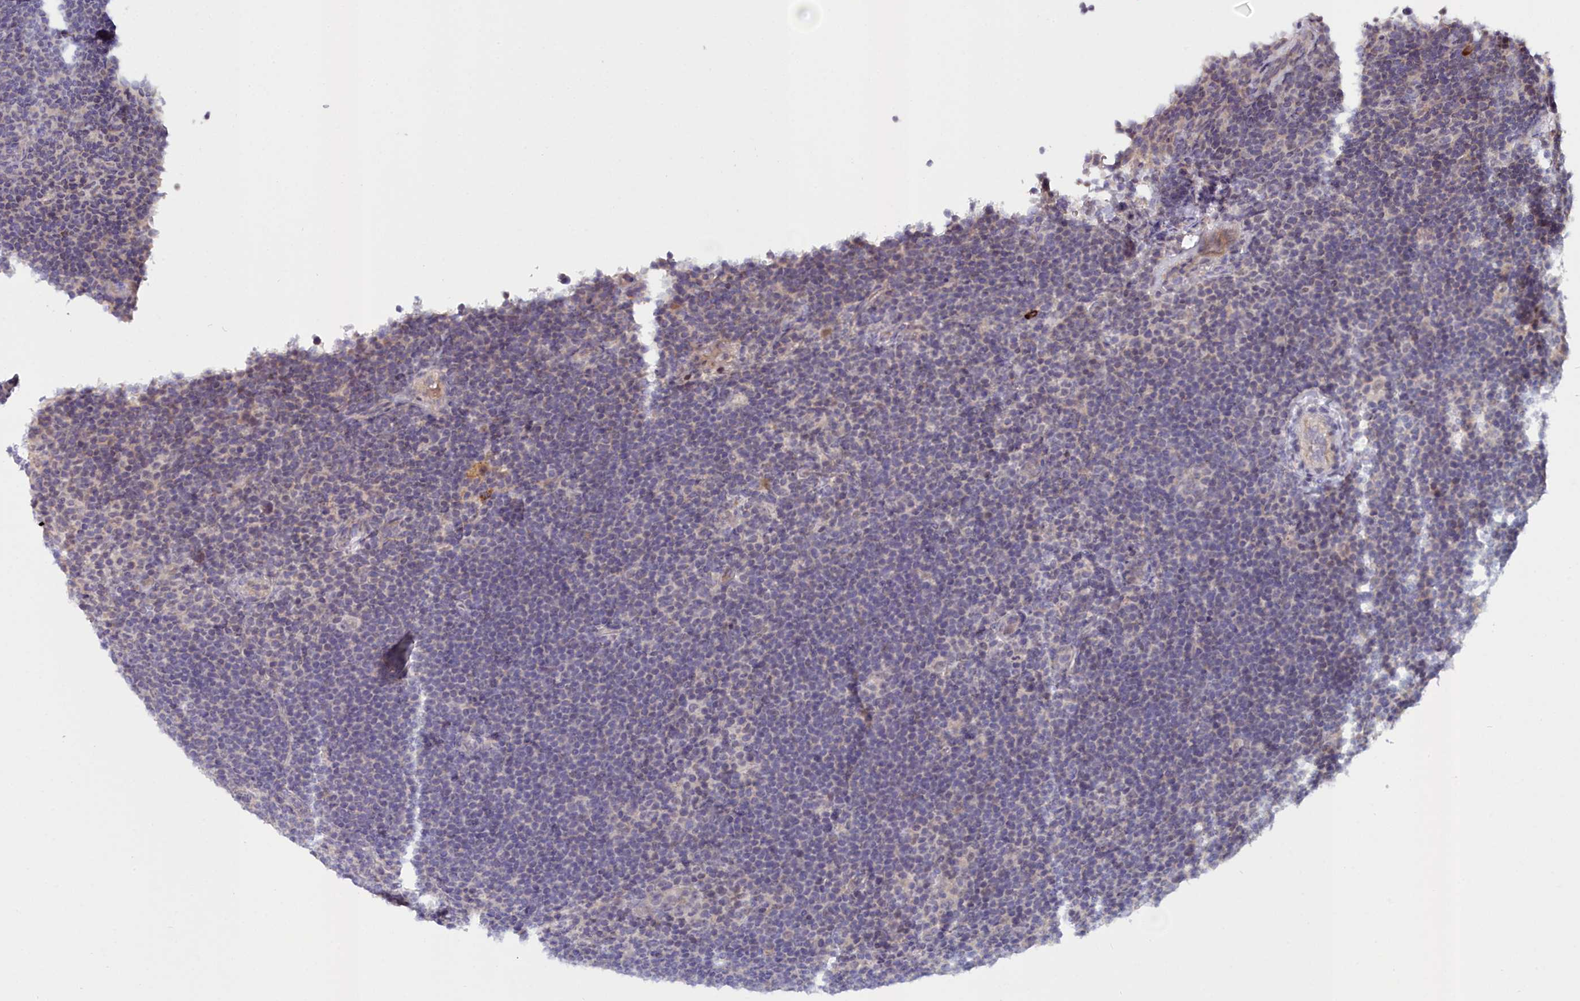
{"staining": {"intensity": "negative", "quantity": "none", "location": "none"}, "tissue": "lymphoma", "cell_type": "Tumor cells", "image_type": "cancer", "snomed": [{"axis": "morphology", "description": "Hodgkin's disease, NOS"}, {"axis": "topography", "description": "Lymph node"}], "caption": "Micrograph shows no significant protein staining in tumor cells of lymphoma.", "gene": "KCTD18", "patient": {"sex": "female", "age": 57}}